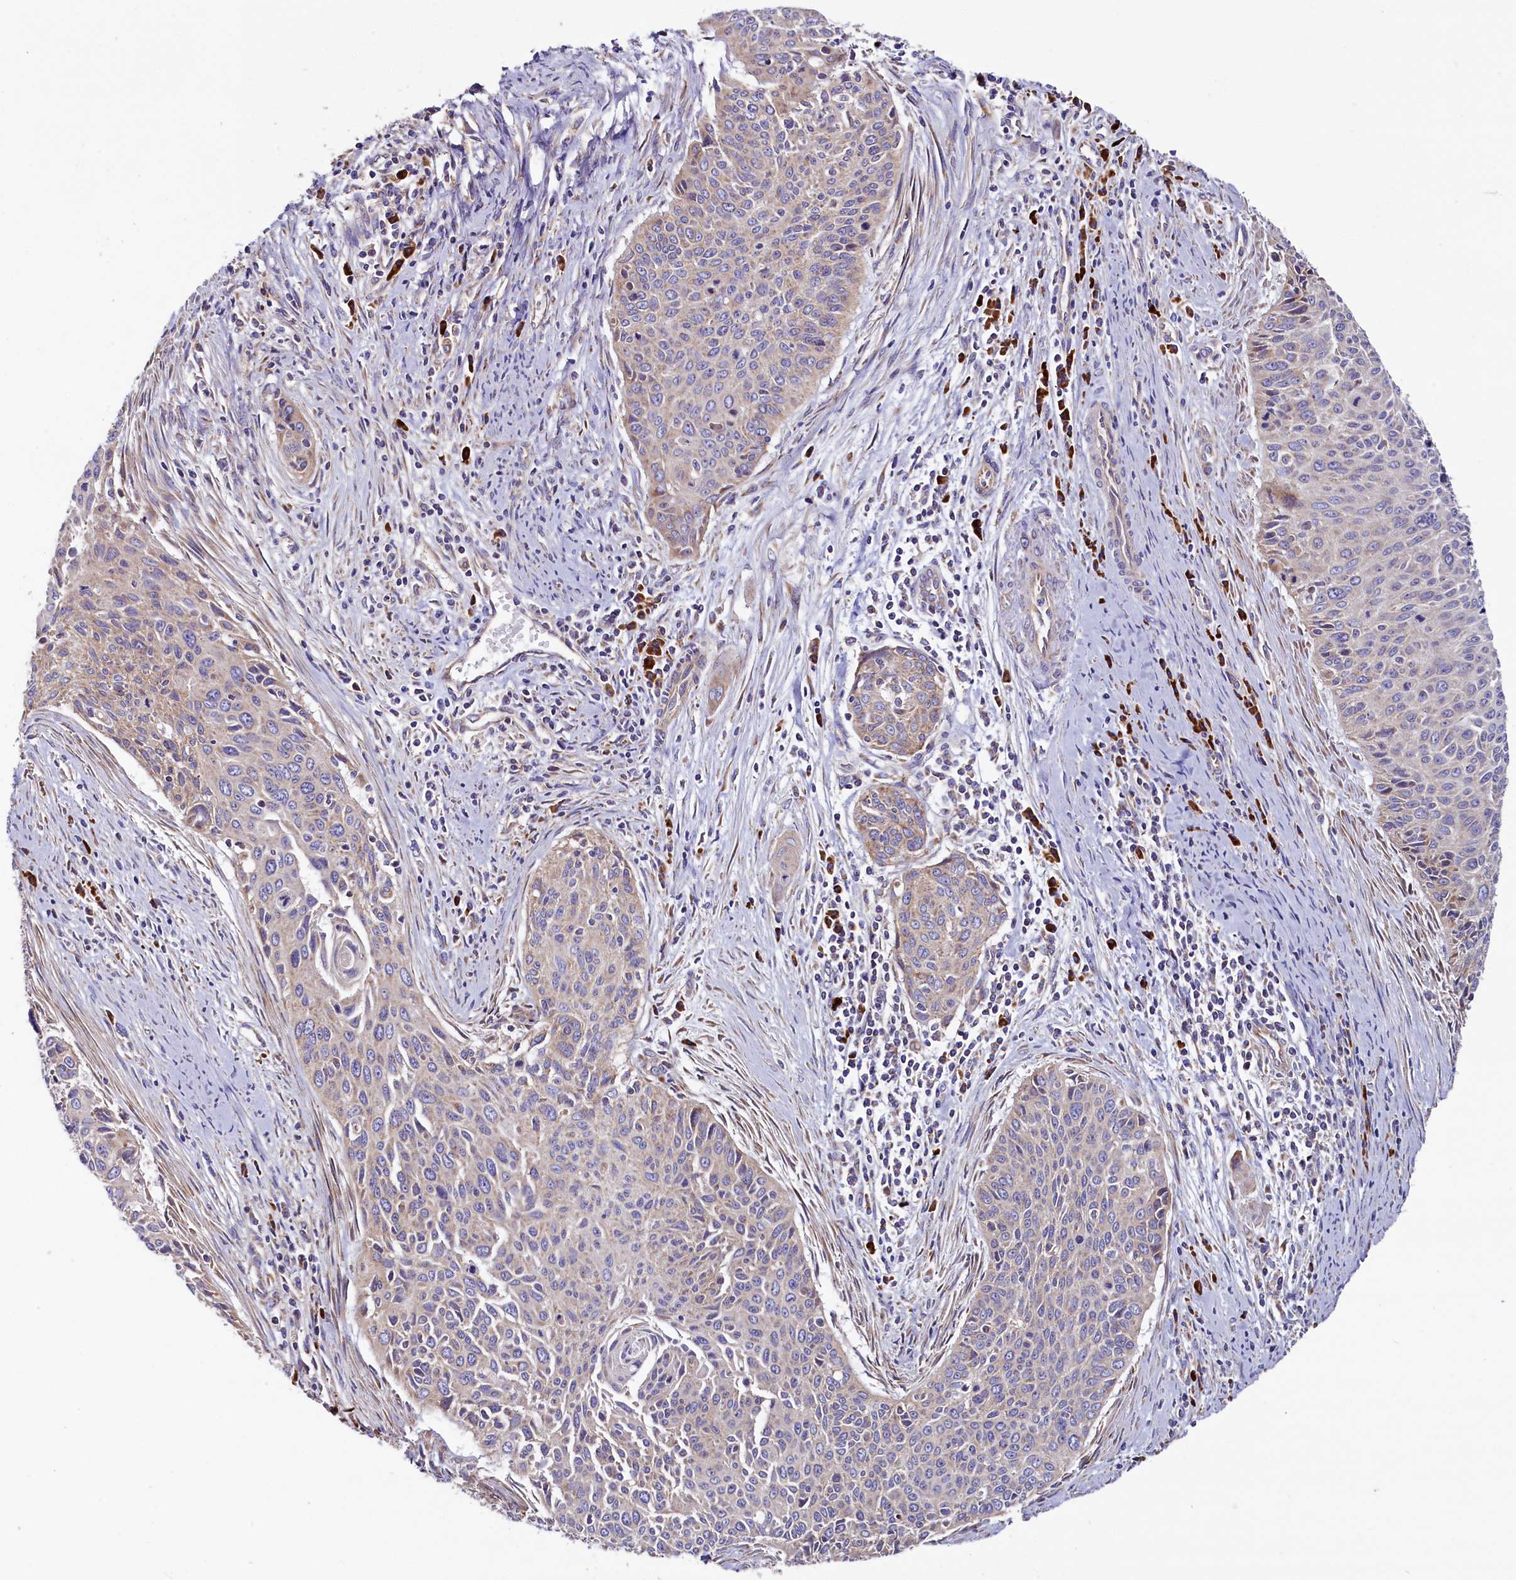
{"staining": {"intensity": "negative", "quantity": "none", "location": "none"}, "tissue": "cervical cancer", "cell_type": "Tumor cells", "image_type": "cancer", "snomed": [{"axis": "morphology", "description": "Squamous cell carcinoma, NOS"}, {"axis": "topography", "description": "Cervix"}], "caption": "Tumor cells are negative for brown protein staining in squamous cell carcinoma (cervical).", "gene": "ZSWIM1", "patient": {"sex": "female", "age": 55}}